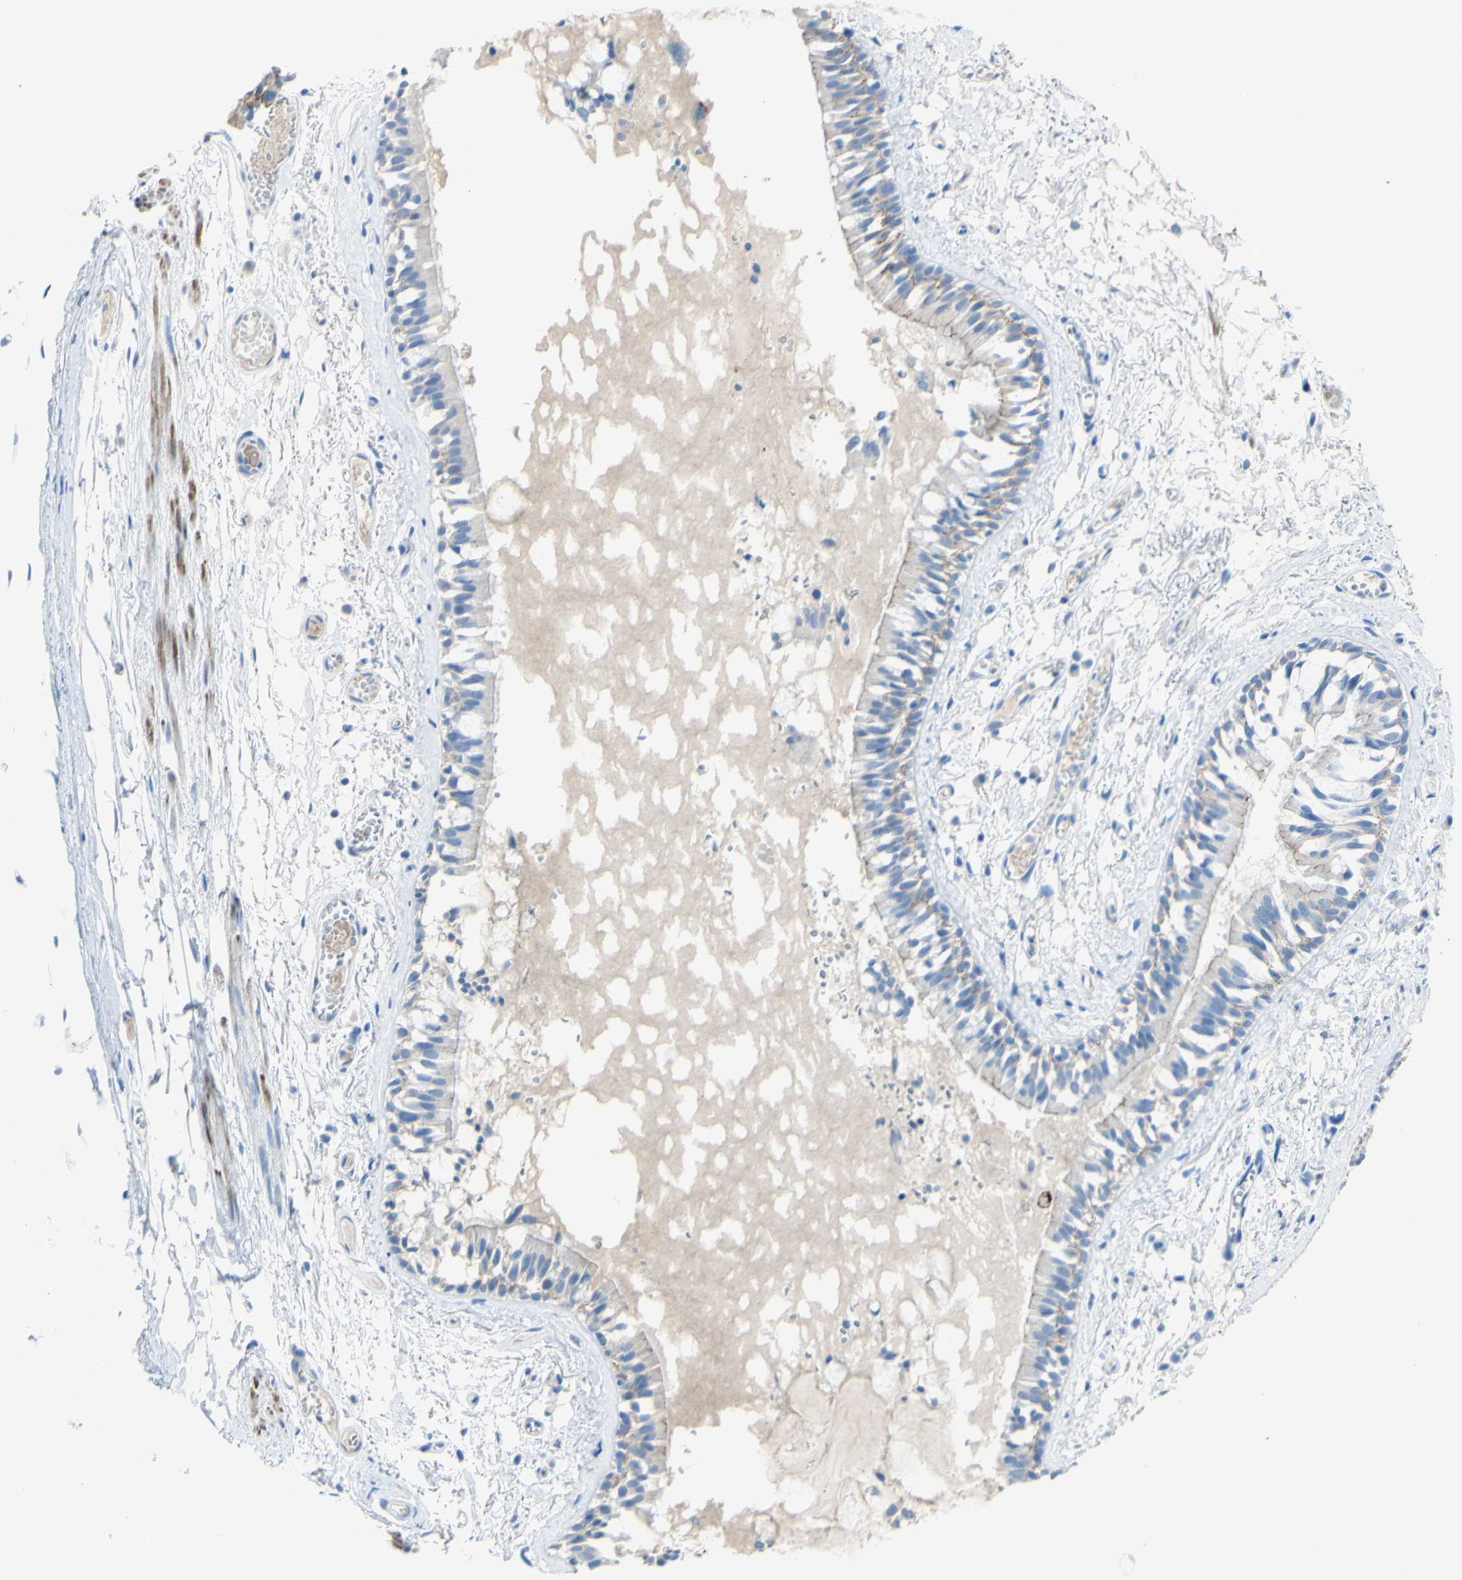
{"staining": {"intensity": "weak", "quantity": "<25%", "location": "cytoplasmic/membranous"}, "tissue": "bronchus", "cell_type": "Respiratory epithelial cells", "image_type": "normal", "snomed": [{"axis": "morphology", "description": "Normal tissue, NOS"}, {"axis": "morphology", "description": "Inflammation, NOS"}, {"axis": "topography", "description": "Cartilage tissue"}, {"axis": "topography", "description": "Lung"}], "caption": "This micrograph is of benign bronchus stained with immunohistochemistry (IHC) to label a protein in brown with the nuclei are counter-stained blue. There is no positivity in respiratory epithelial cells.", "gene": "DSC2", "patient": {"sex": "male", "age": 71}}